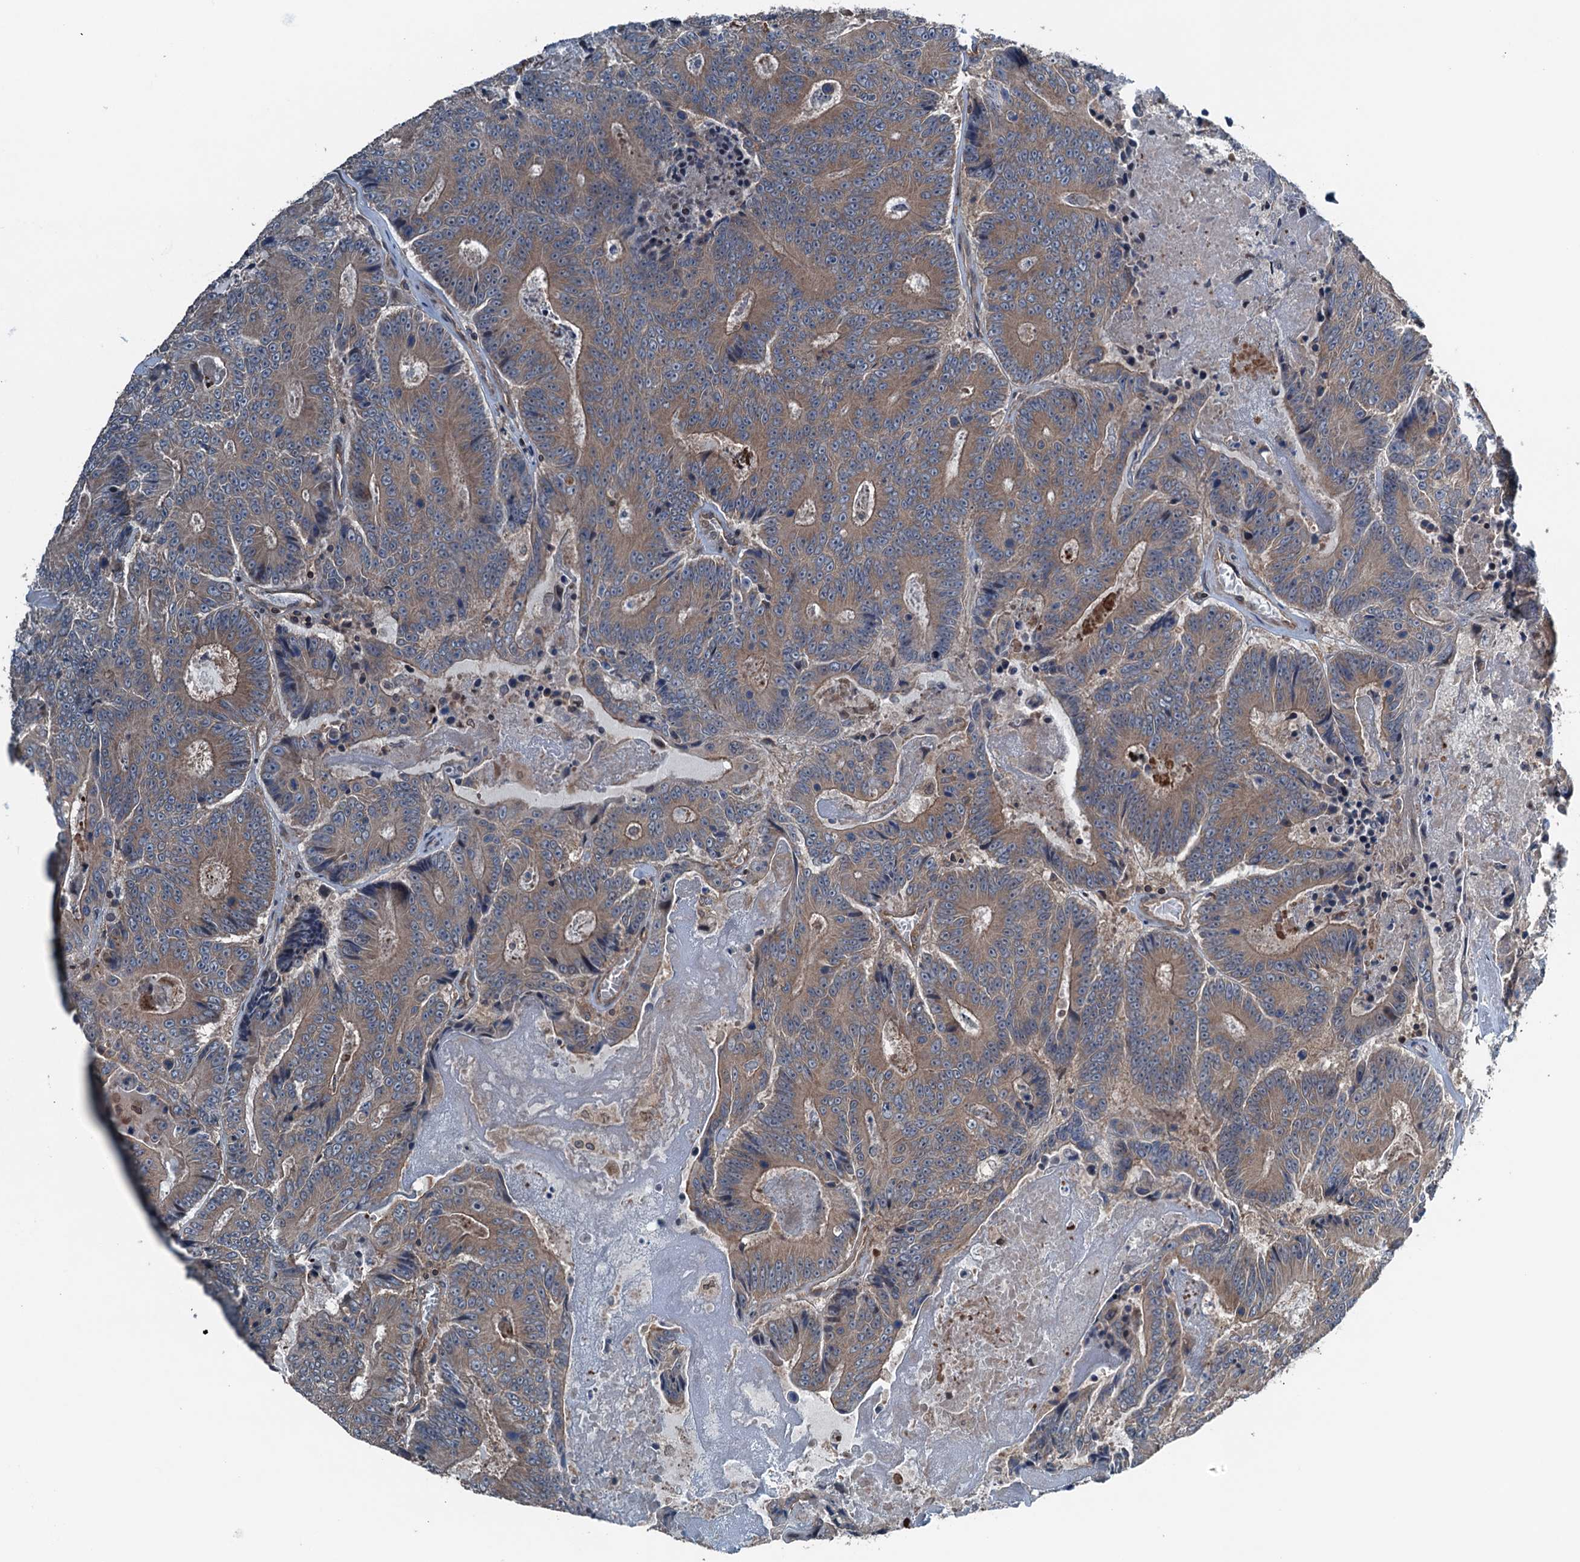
{"staining": {"intensity": "moderate", "quantity": ">75%", "location": "cytoplasmic/membranous"}, "tissue": "colorectal cancer", "cell_type": "Tumor cells", "image_type": "cancer", "snomed": [{"axis": "morphology", "description": "Adenocarcinoma, NOS"}, {"axis": "topography", "description": "Colon"}], "caption": "Protein staining displays moderate cytoplasmic/membranous expression in about >75% of tumor cells in adenocarcinoma (colorectal).", "gene": "TRAPPC8", "patient": {"sex": "male", "age": 83}}